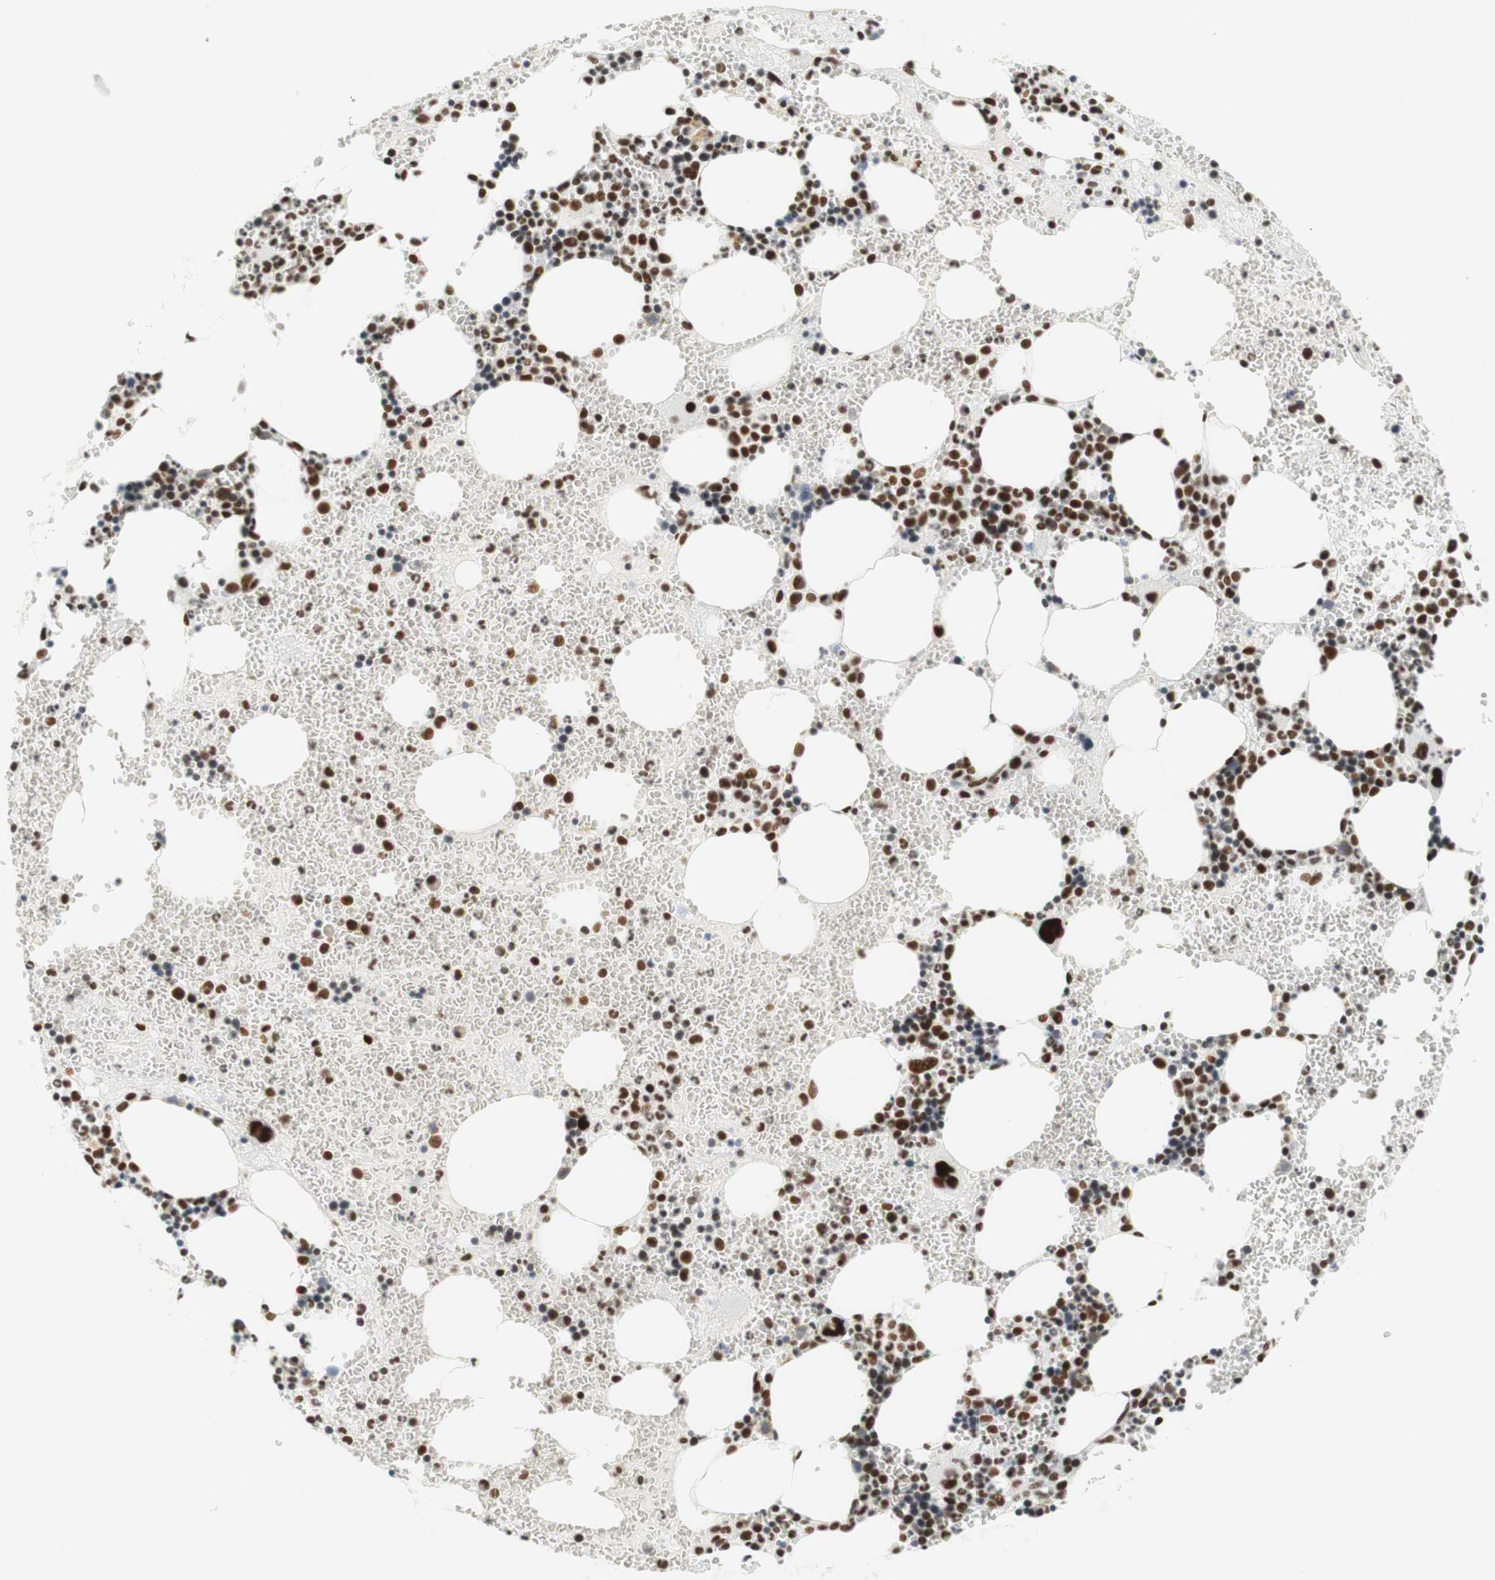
{"staining": {"intensity": "moderate", "quantity": "25%-75%", "location": "nuclear"}, "tissue": "bone marrow", "cell_type": "Hematopoietic cells", "image_type": "normal", "snomed": [{"axis": "morphology", "description": "Normal tissue, NOS"}, {"axis": "morphology", "description": "Inflammation, NOS"}, {"axis": "topography", "description": "Bone marrow"}], "caption": "Hematopoietic cells display moderate nuclear positivity in about 25%-75% of cells in normal bone marrow.", "gene": "RNF20", "patient": {"sex": "female", "age": 76}}